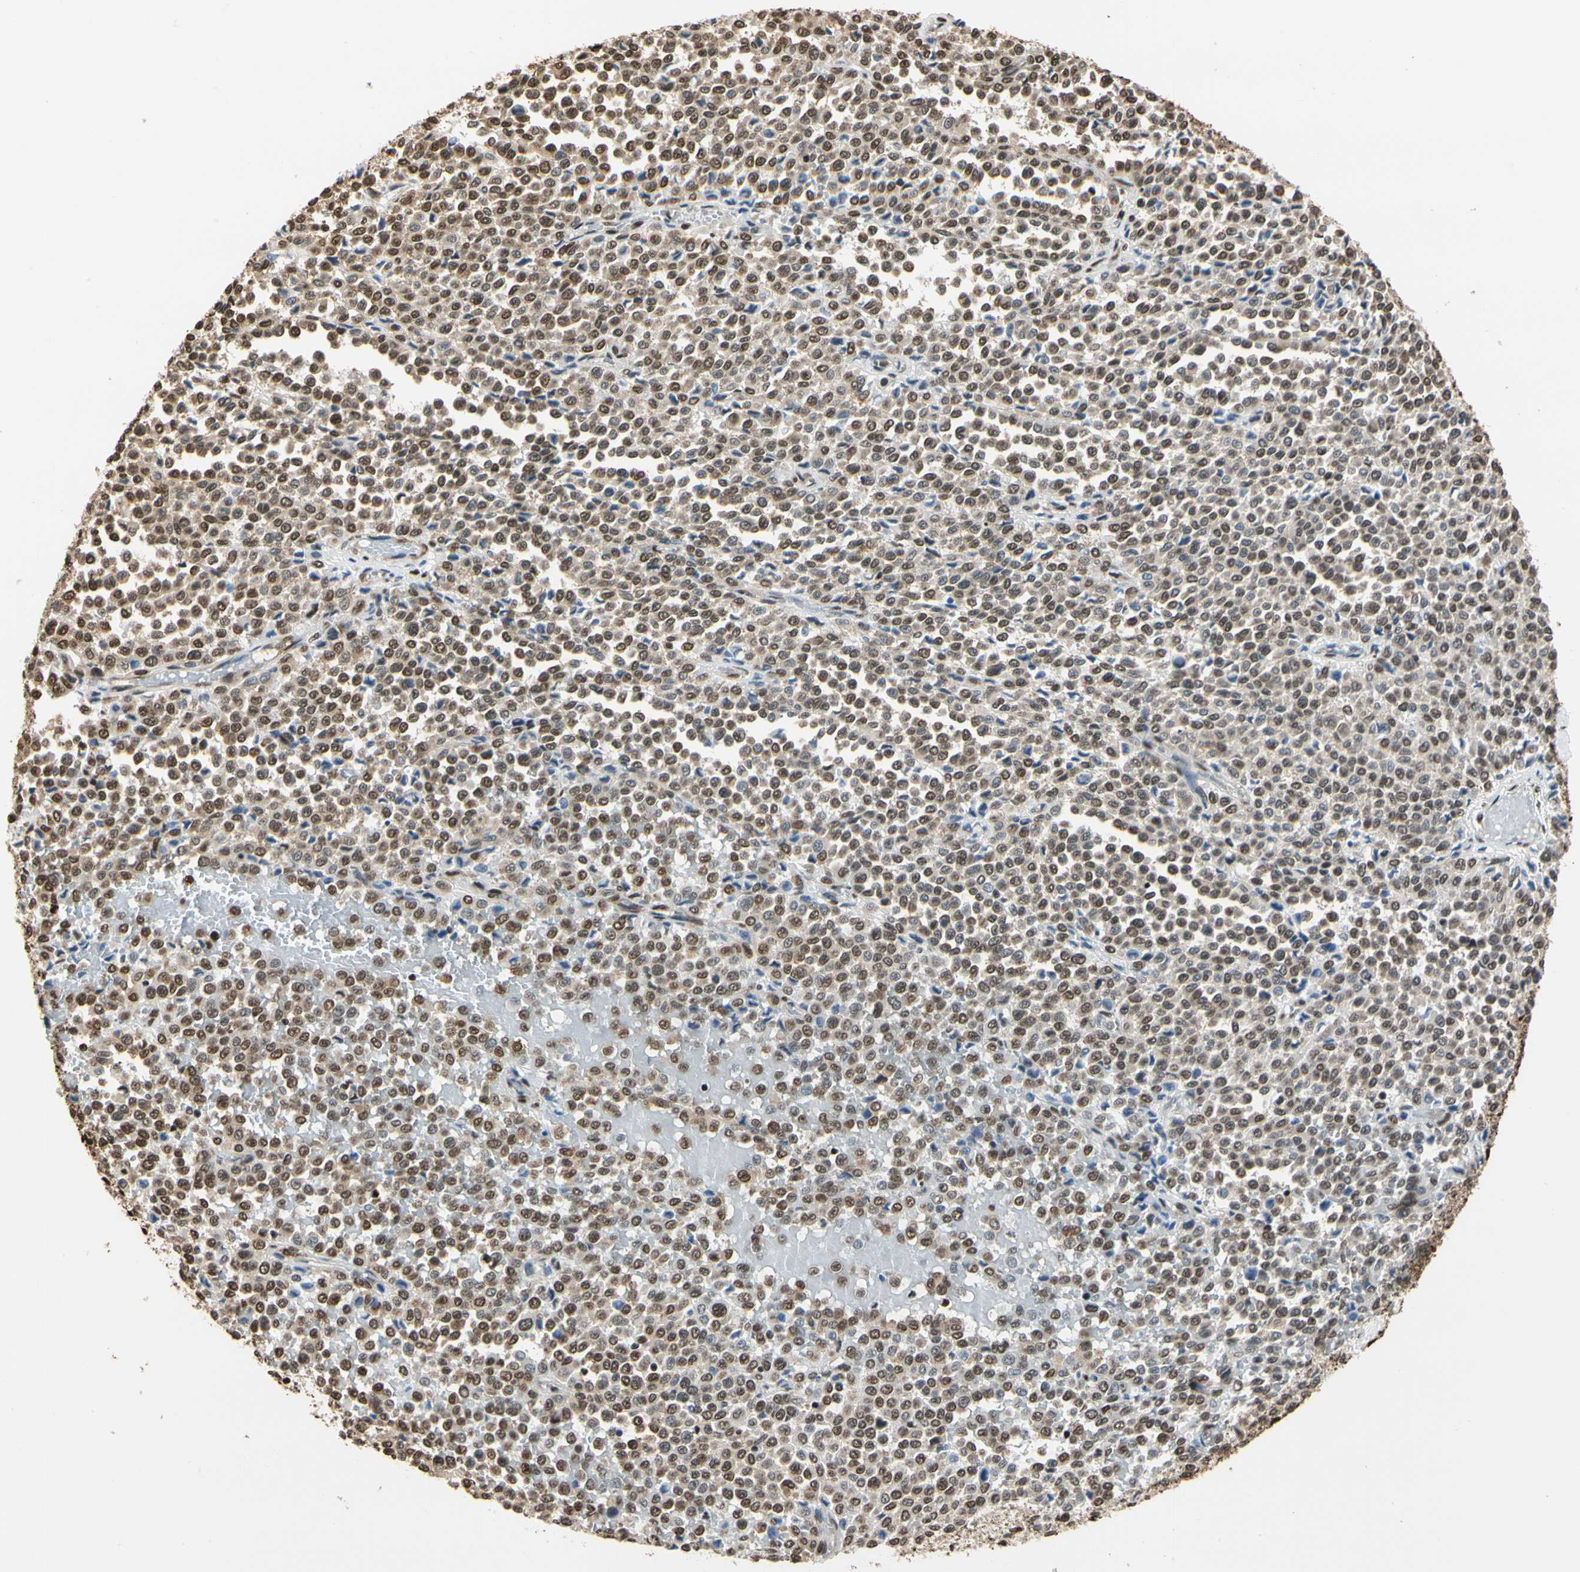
{"staining": {"intensity": "moderate", "quantity": ">75%", "location": "nuclear"}, "tissue": "melanoma", "cell_type": "Tumor cells", "image_type": "cancer", "snomed": [{"axis": "morphology", "description": "Malignant melanoma, Metastatic site"}, {"axis": "topography", "description": "Pancreas"}], "caption": "Malignant melanoma (metastatic site) stained for a protein (brown) shows moderate nuclear positive staining in approximately >75% of tumor cells.", "gene": "HNRNPK", "patient": {"sex": "female", "age": 30}}